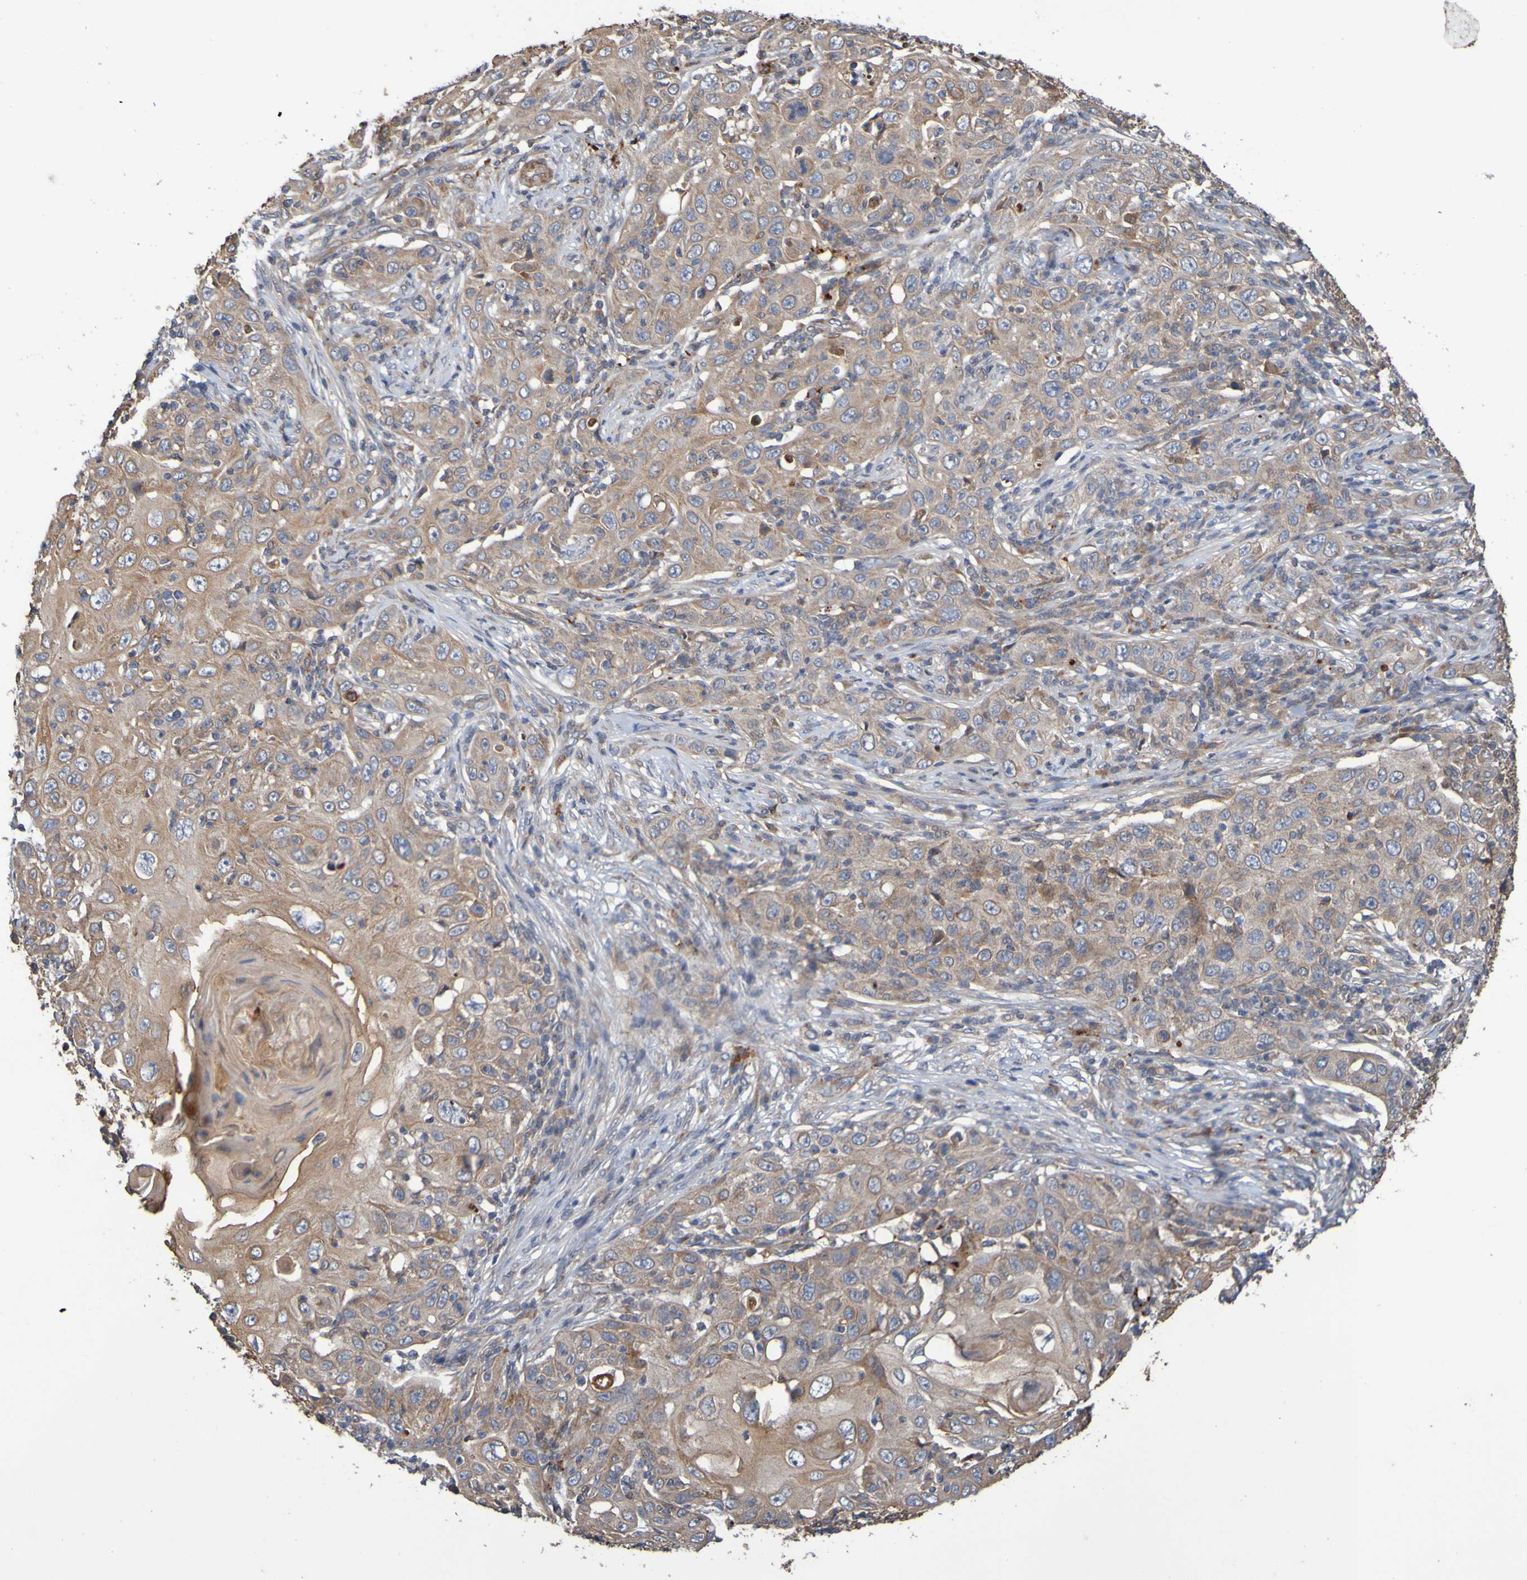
{"staining": {"intensity": "moderate", "quantity": ">75%", "location": "cytoplasmic/membranous"}, "tissue": "skin cancer", "cell_type": "Tumor cells", "image_type": "cancer", "snomed": [{"axis": "morphology", "description": "Squamous cell carcinoma, NOS"}, {"axis": "topography", "description": "Skin"}], "caption": "This image demonstrates immunohistochemistry staining of human skin squamous cell carcinoma, with medium moderate cytoplasmic/membranous positivity in about >75% of tumor cells.", "gene": "UCN", "patient": {"sex": "female", "age": 88}}